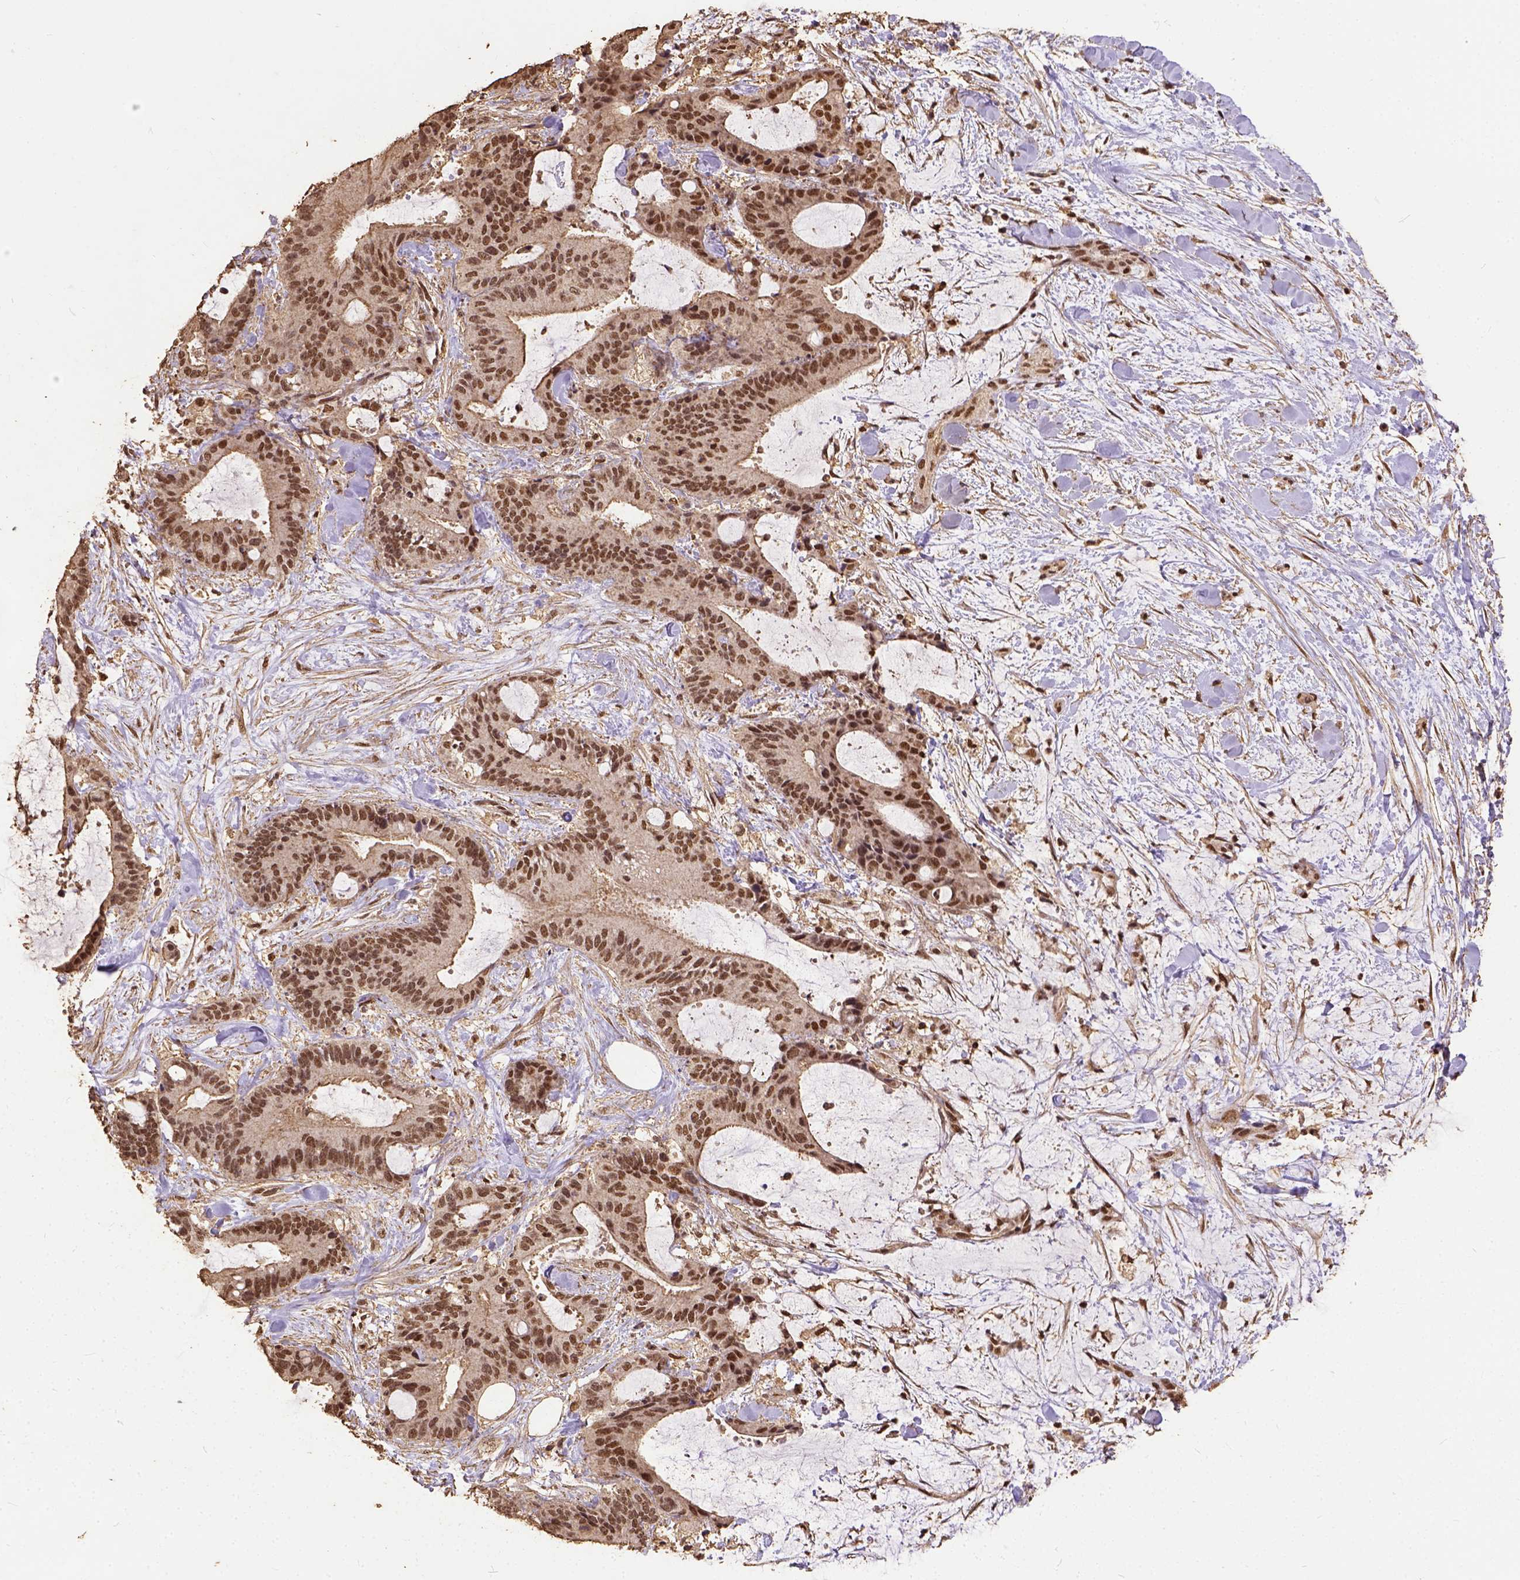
{"staining": {"intensity": "moderate", "quantity": ">75%", "location": "nuclear"}, "tissue": "liver cancer", "cell_type": "Tumor cells", "image_type": "cancer", "snomed": [{"axis": "morphology", "description": "Cholangiocarcinoma"}, {"axis": "topography", "description": "Liver"}], "caption": "Cholangiocarcinoma (liver) was stained to show a protein in brown. There is medium levels of moderate nuclear expression in about >75% of tumor cells.", "gene": "NACC1", "patient": {"sex": "female", "age": 73}}